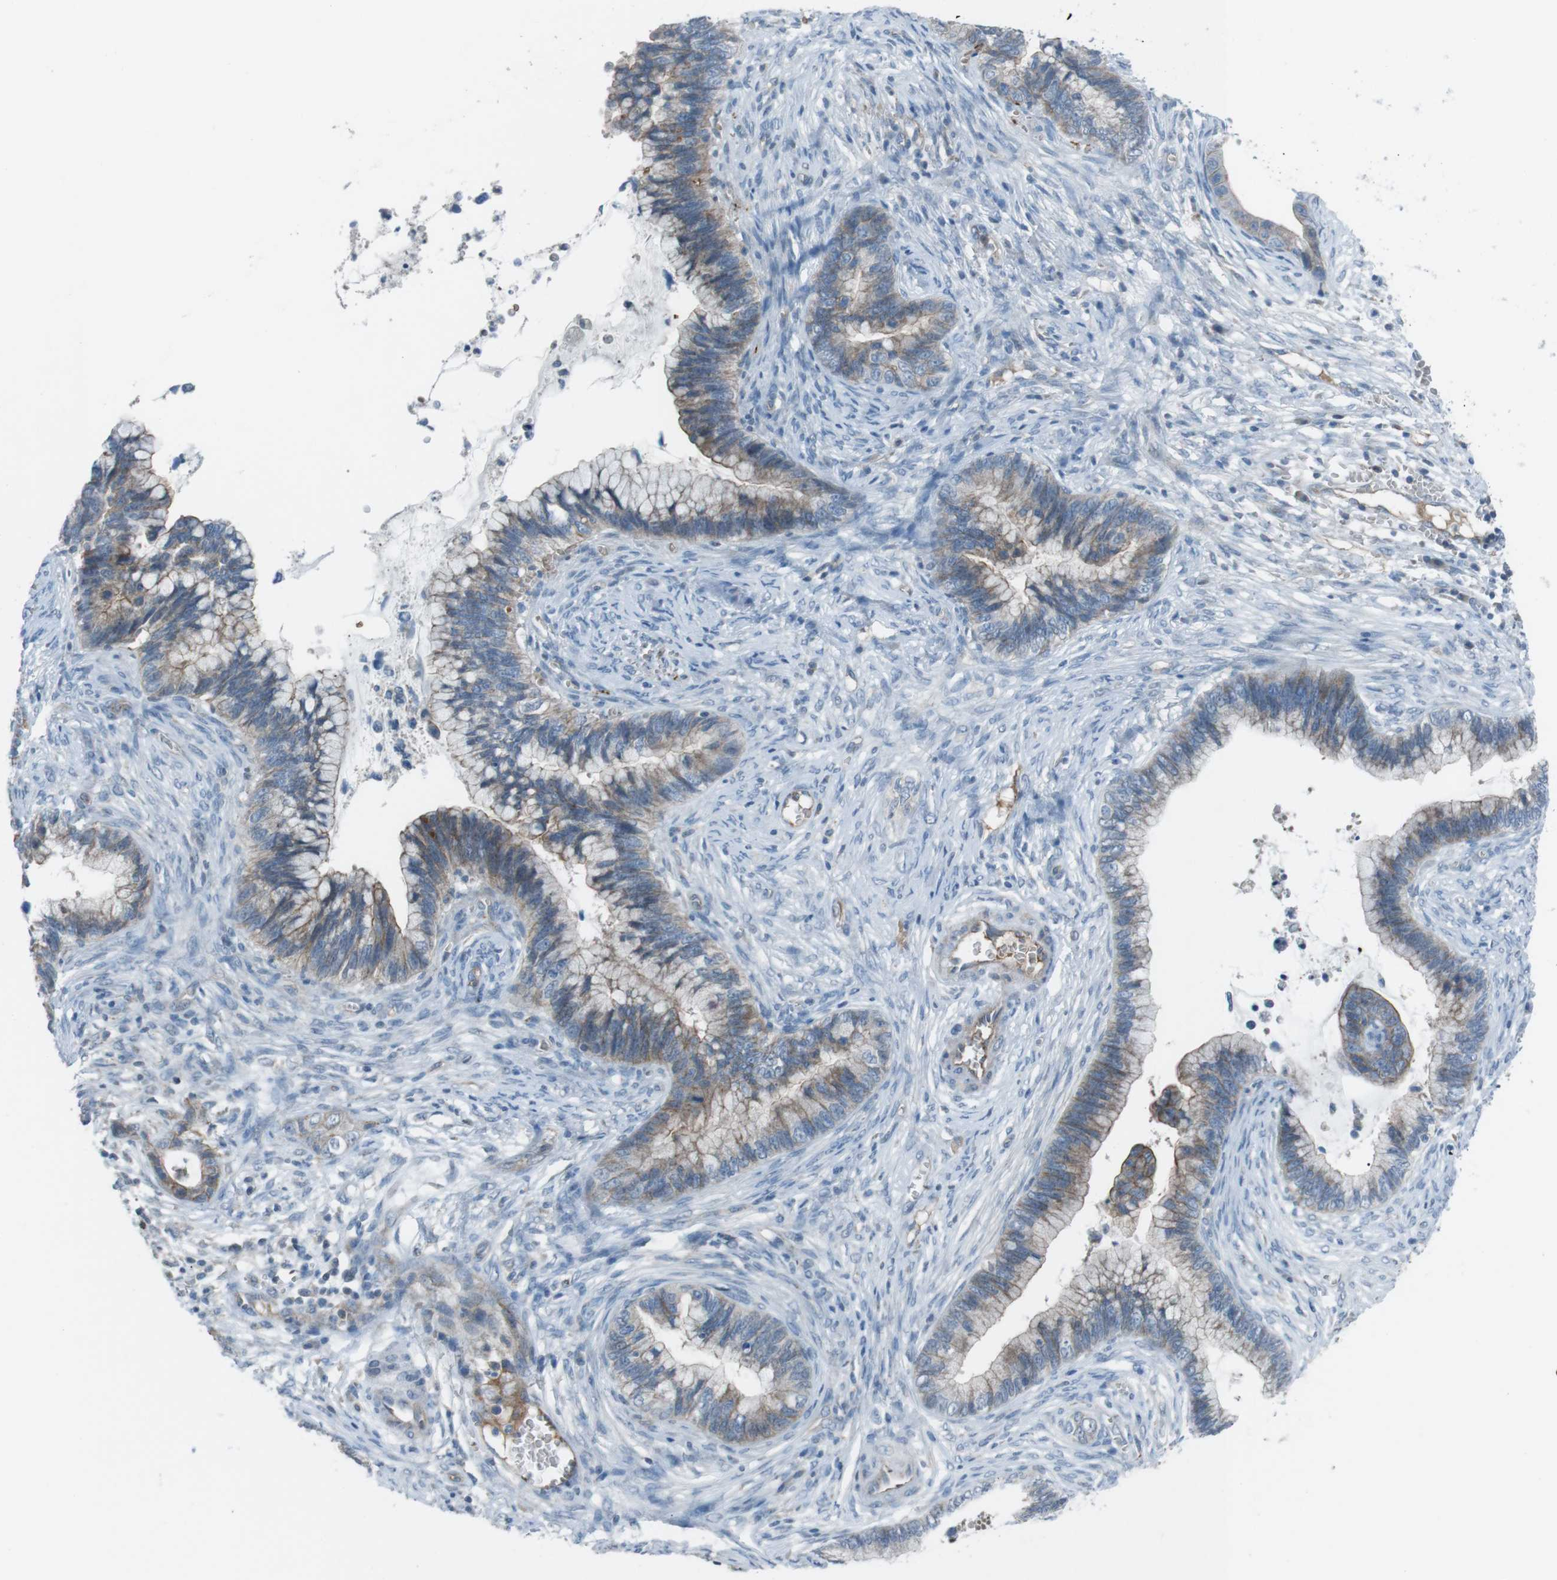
{"staining": {"intensity": "moderate", "quantity": "25%-75%", "location": "cytoplasmic/membranous"}, "tissue": "cervical cancer", "cell_type": "Tumor cells", "image_type": "cancer", "snomed": [{"axis": "morphology", "description": "Adenocarcinoma, NOS"}, {"axis": "topography", "description": "Cervix"}], "caption": "Immunohistochemistry (IHC) of human adenocarcinoma (cervical) demonstrates medium levels of moderate cytoplasmic/membranous positivity in about 25%-75% of tumor cells. Nuclei are stained in blue.", "gene": "SPTA1", "patient": {"sex": "female", "age": 44}}